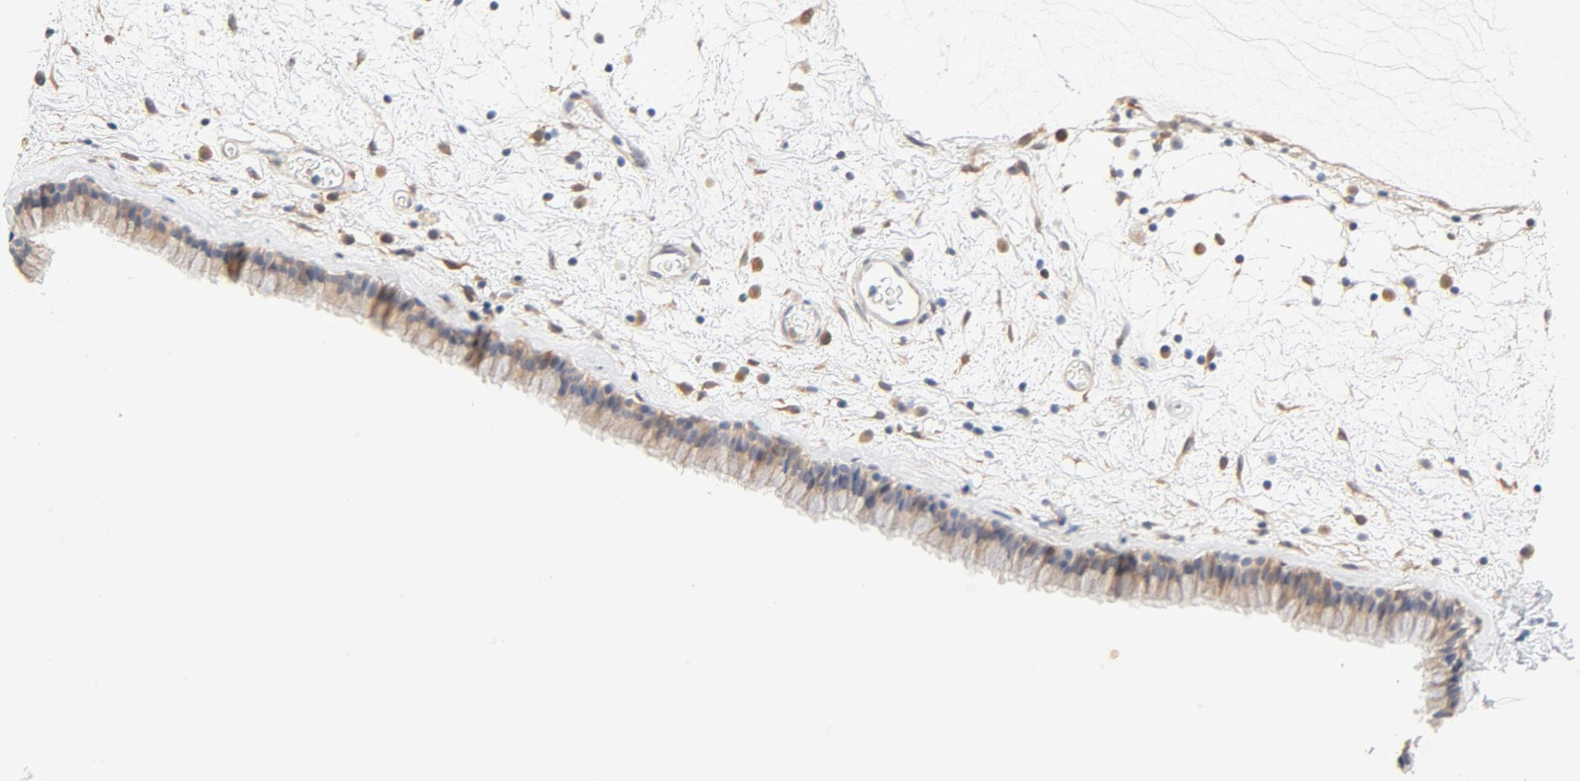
{"staining": {"intensity": "moderate", "quantity": "25%-75%", "location": "cytoplasmic/membranous"}, "tissue": "nasopharynx", "cell_type": "Respiratory epithelial cells", "image_type": "normal", "snomed": [{"axis": "morphology", "description": "Normal tissue, NOS"}, {"axis": "morphology", "description": "Inflammation, NOS"}, {"axis": "topography", "description": "Nasopharynx"}], "caption": "A brown stain shows moderate cytoplasmic/membranous staining of a protein in respiratory epithelial cells of normal nasopharynx. (brown staining indicates protein expression, while blue staining denotes nuclei).", "gene": "STAT1", "patient": {"sex": "male", "age": 48}}